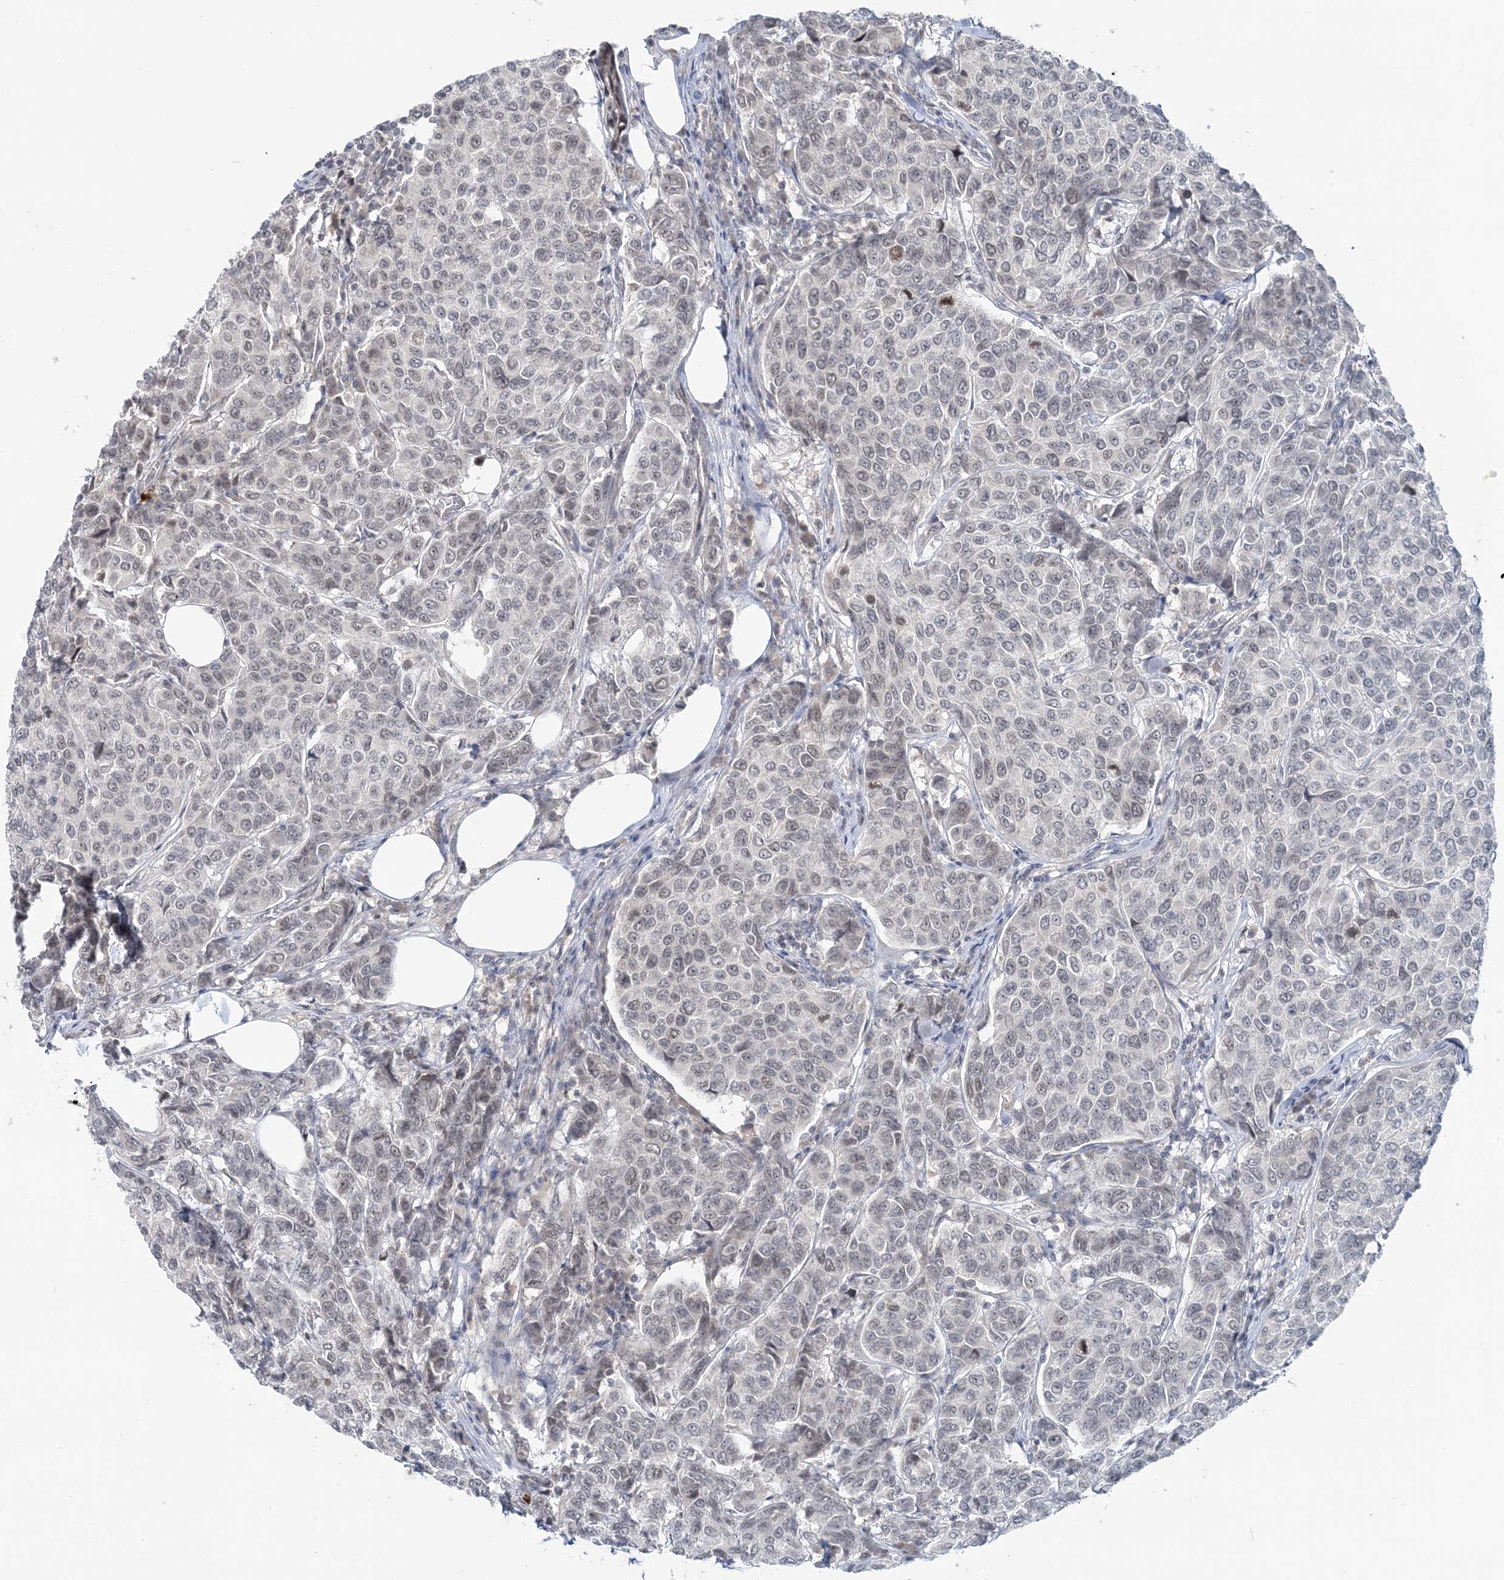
{"staining": {"intensity": "negative", "quantity": "none", "location": "none"}, "tissue": "breast cancer", "cell_type": "Tumor cells", "image_type": "cancer", "snomed": [{"axis": "morphology", "description": "Duct carcinoma"}, {"axis": "topography", "description": "Breast"}], "caption": "Tumor cells are negative for protein expression in human breast invasive ductal carcinoma.", "gene": "LEXM", "patient": {"sex": "female", "age": 55}}